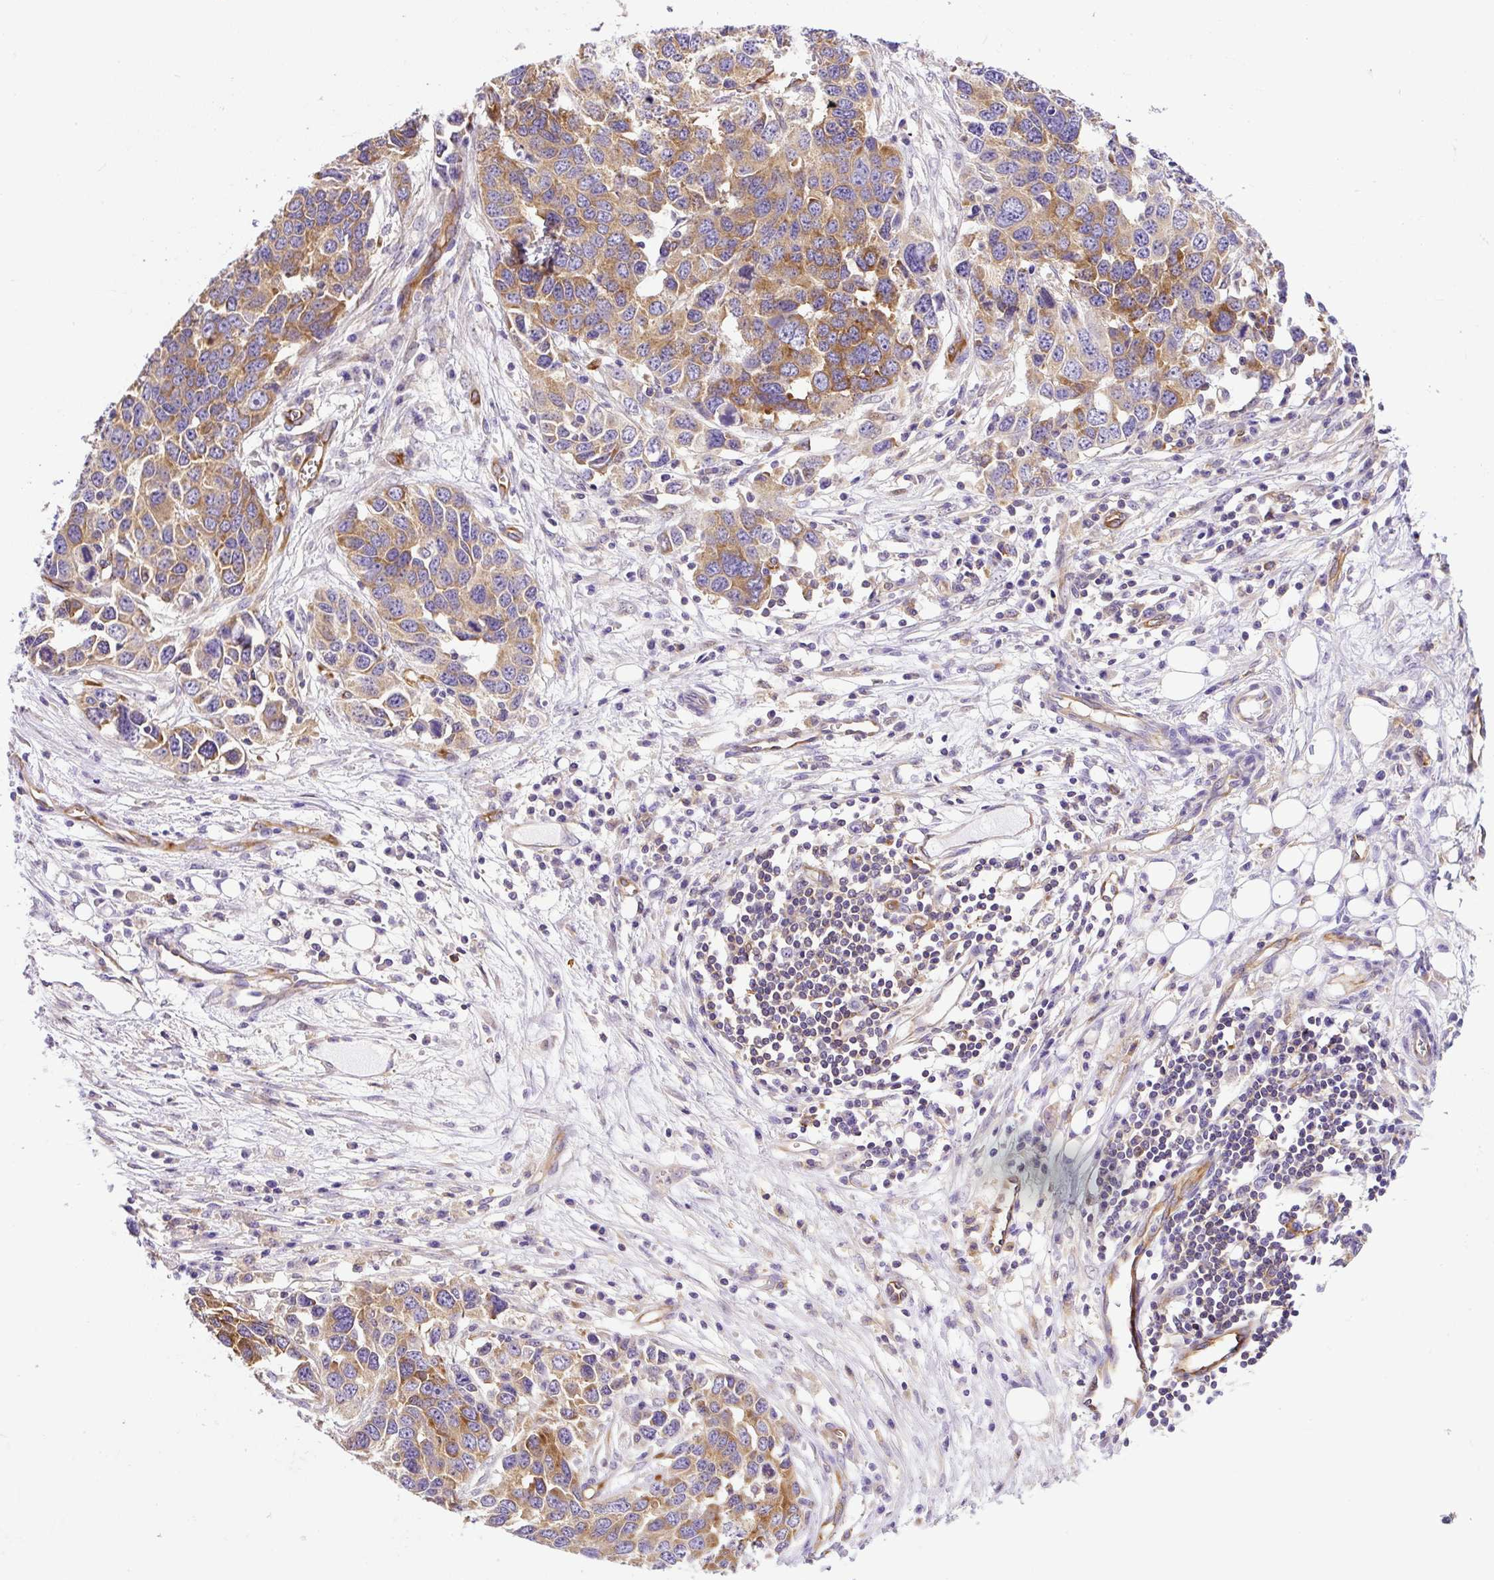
{"staining": {"intensity": "moderate", "quantity": ">75%", "location": "cytoplasmic/membranous"}, "tissue": "ovarian cancer", "cell_type": "Tumor cells", "image_type": "cancer", "snomed": [{"axis": "morphology", "description": "Cystadenocarcinoma, serous, NOS"}, {"axis": "topography", "description": "Ovary"}], "caption": "Tumor cells show moderate cytoplasmic/membranous expression in approximately >75% of cells in ovarian cancer (serous cystadenocarcinoma).", "gene": "MAP1S", "patient": {"sex": "female", "age": 76}}